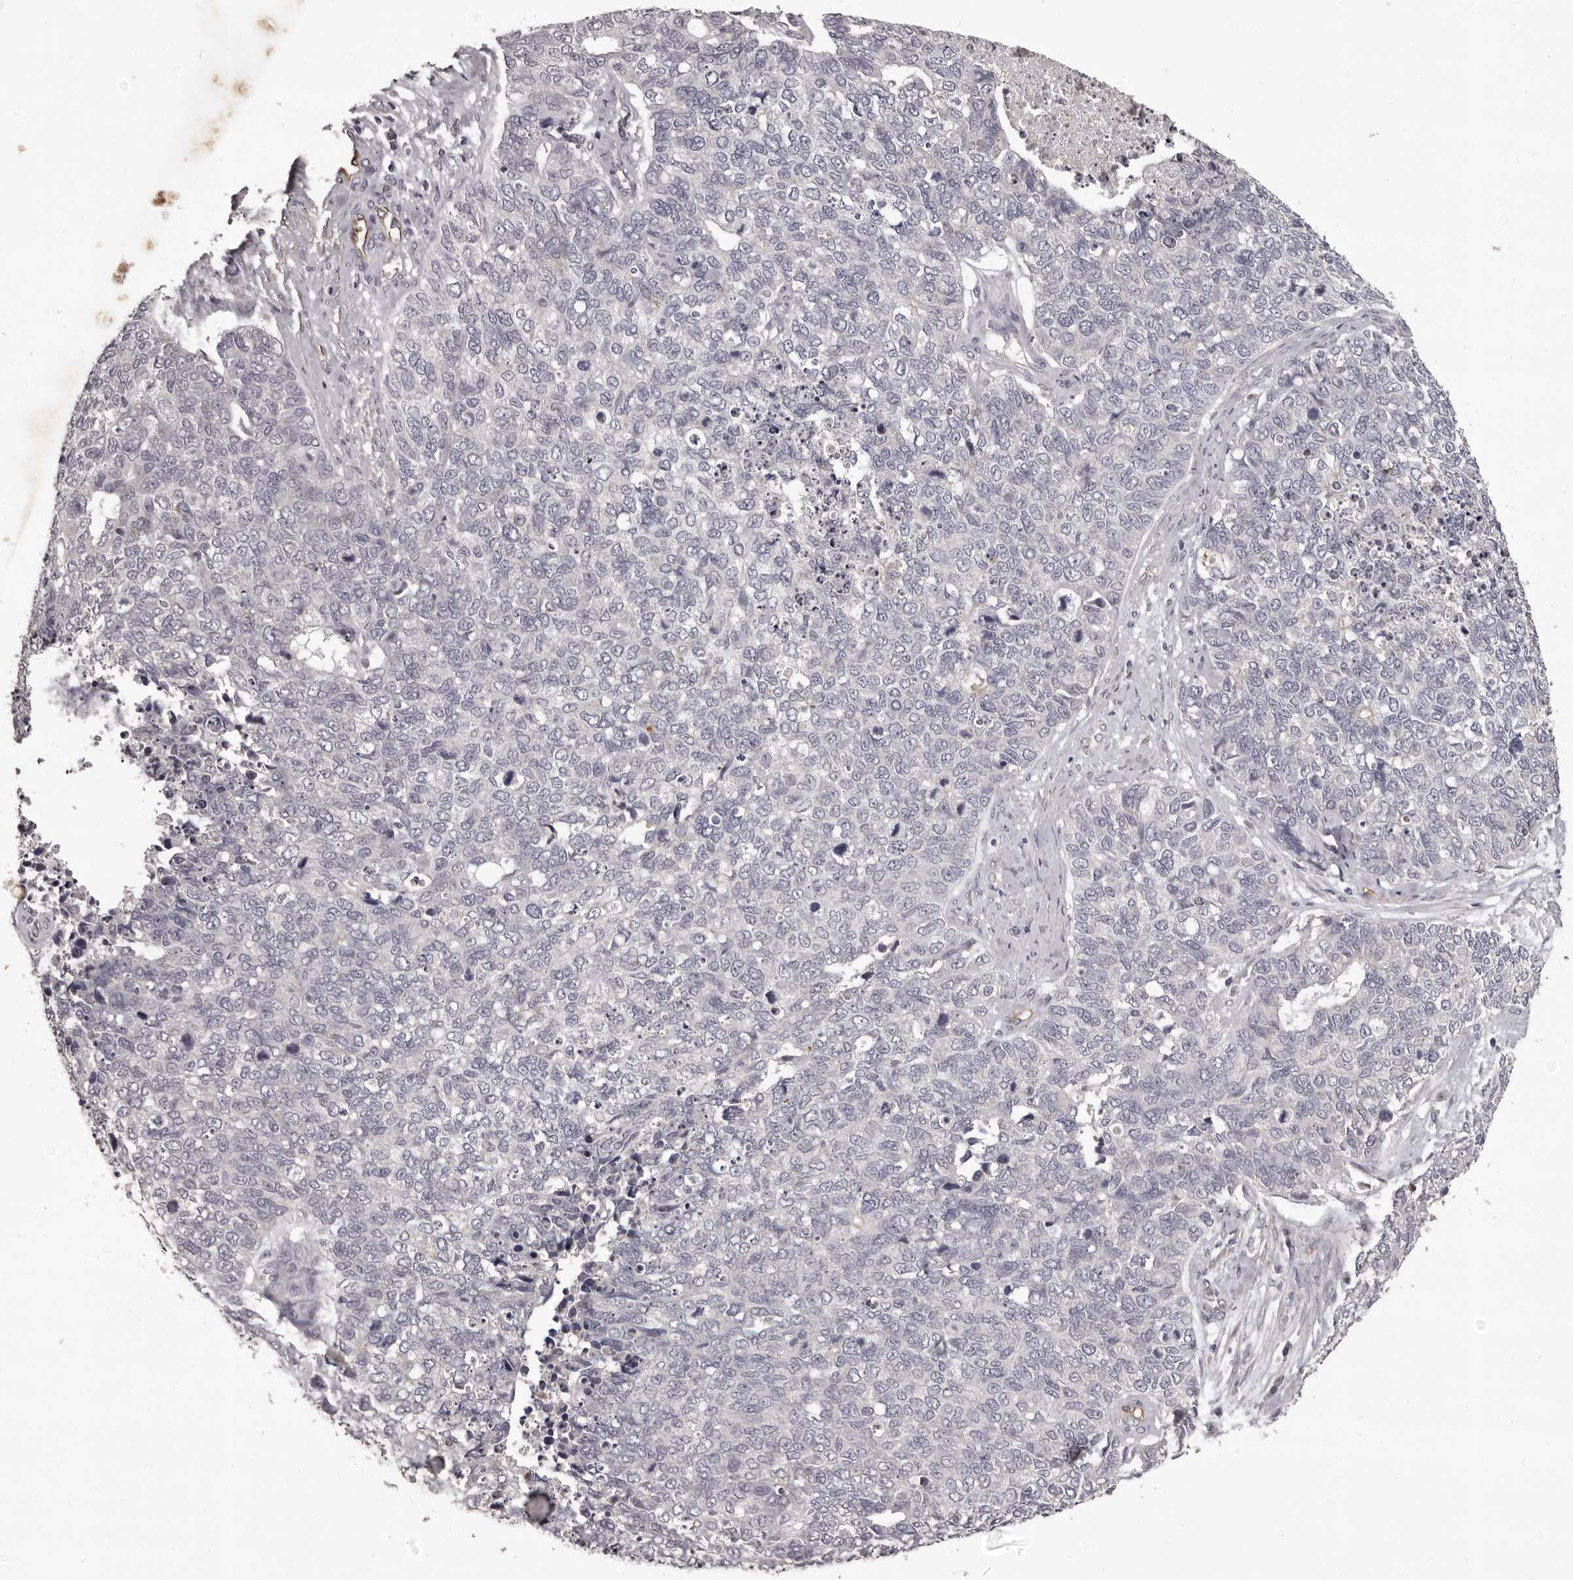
{"staining": {"intensity": "negative", "quantity": "none", "location": "none"}, "tissue": "cervical cancer", "cell_type": "Tumor cells", "image_type": "cancer", "snomed": [{"axis": "morphology", "description": "Squamous cell carcinoma, NOS"}, {"axis": "topography", "description": "Cervix"}], "caption": "This is an immunohistochemistry histopathology image of cervical cancer (squamous cell carcinoma). There is no positivity in tumor cells.", "gene": "GPR78", "patient": {"sex": "female", "age": 63}}